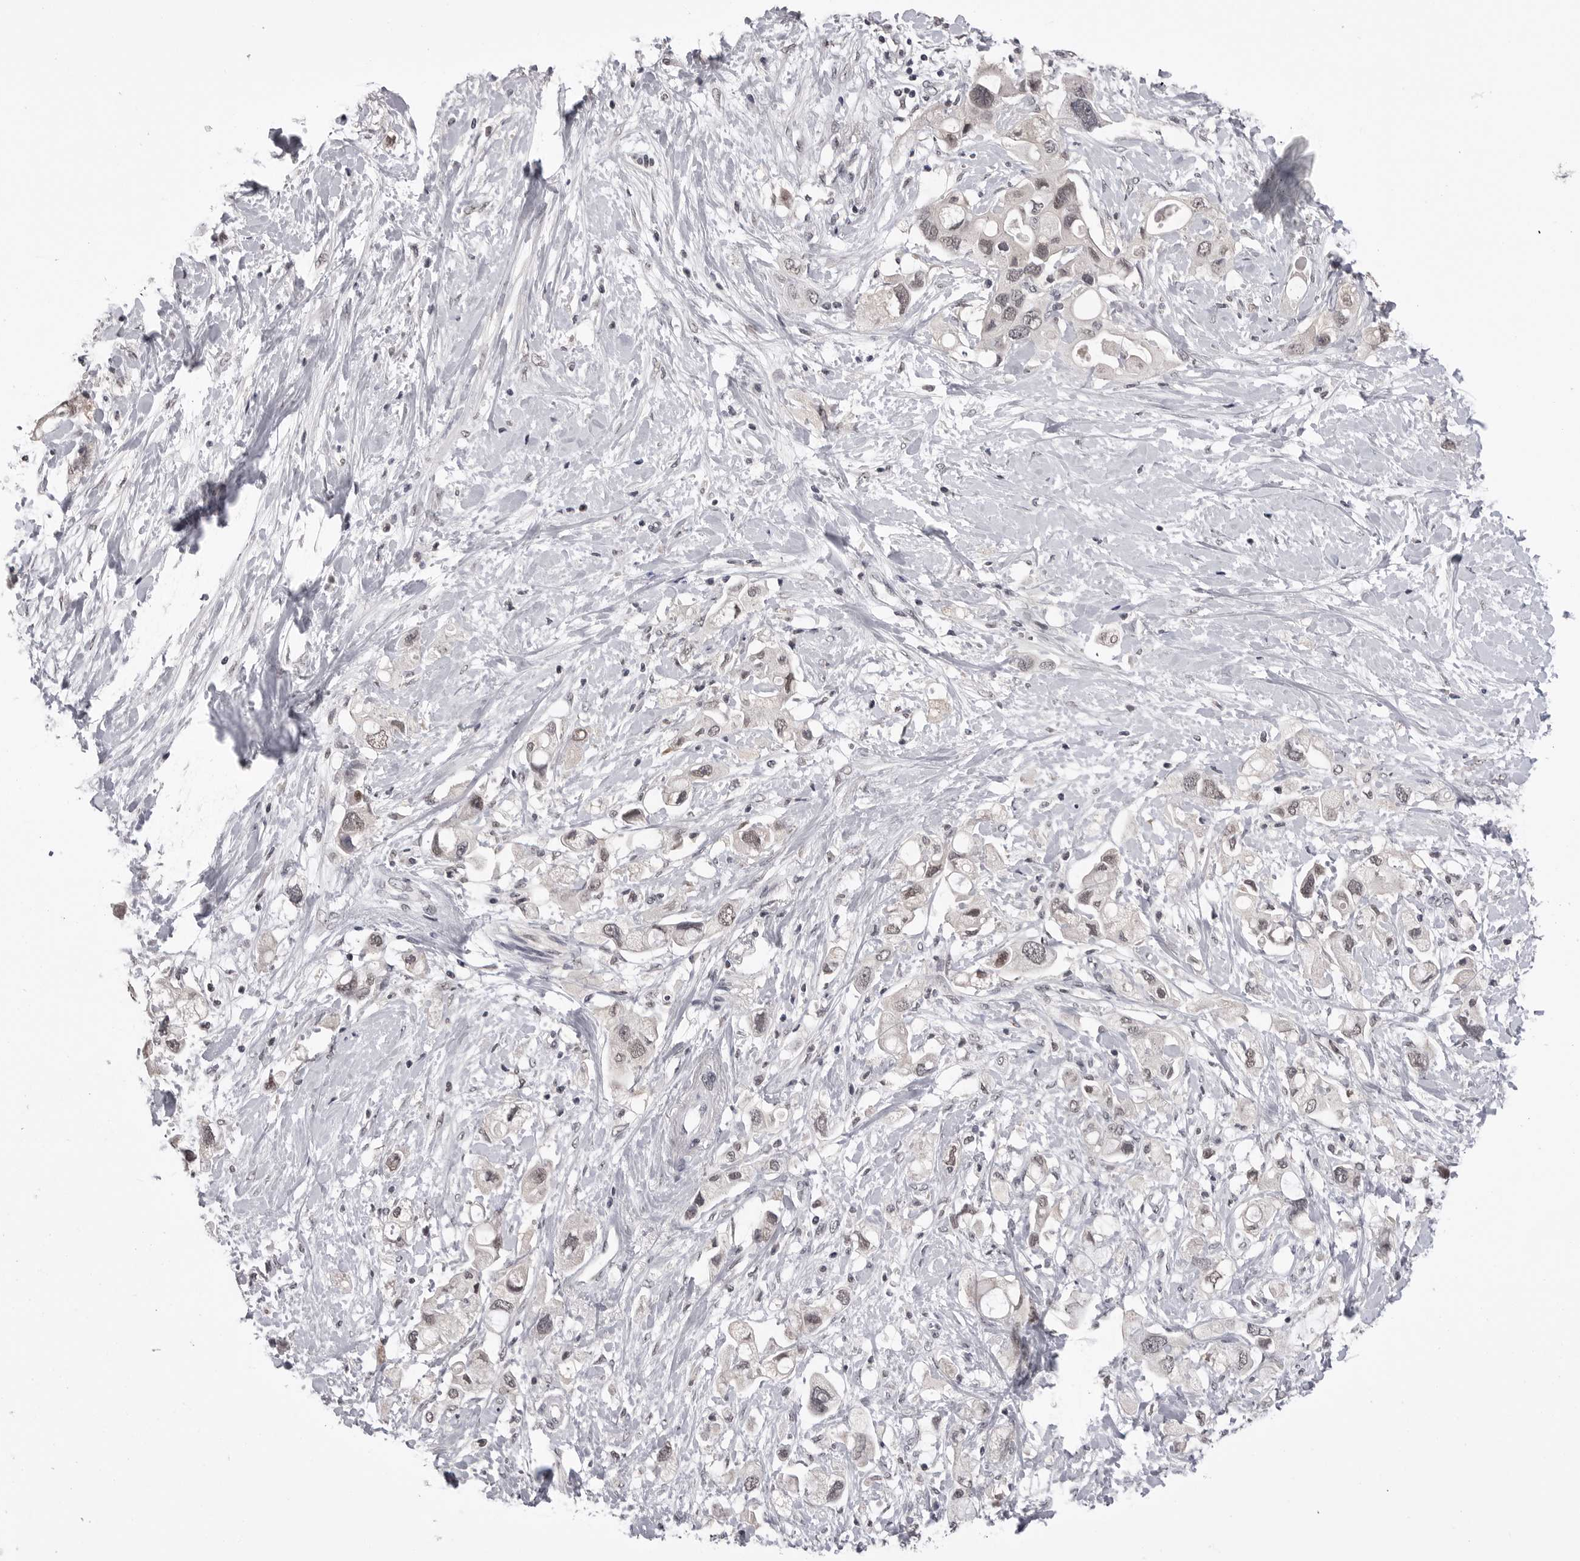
{"staining": {"intensity": "weak", "quantity": ">75%", "location": "nuclear"}, "tissue": "pancreatic cancer", "cell_type": "Tumor cells", "image_type": "cancer", "snomed": [{"axis": "morphology", "description": "Adenocarcinoma, NOS"}, {"axis": "topography", "description": "Pancreas"}], "caption": "A histopathology image showing weak nuclear positivity in approximately >75% of tumor cells in pancreatic cancer (adenocarcinoma), as visualized by brown immunohistochemical staining.", "gene": "DLG2", "patient": {"sex": "female", "age": 56}}